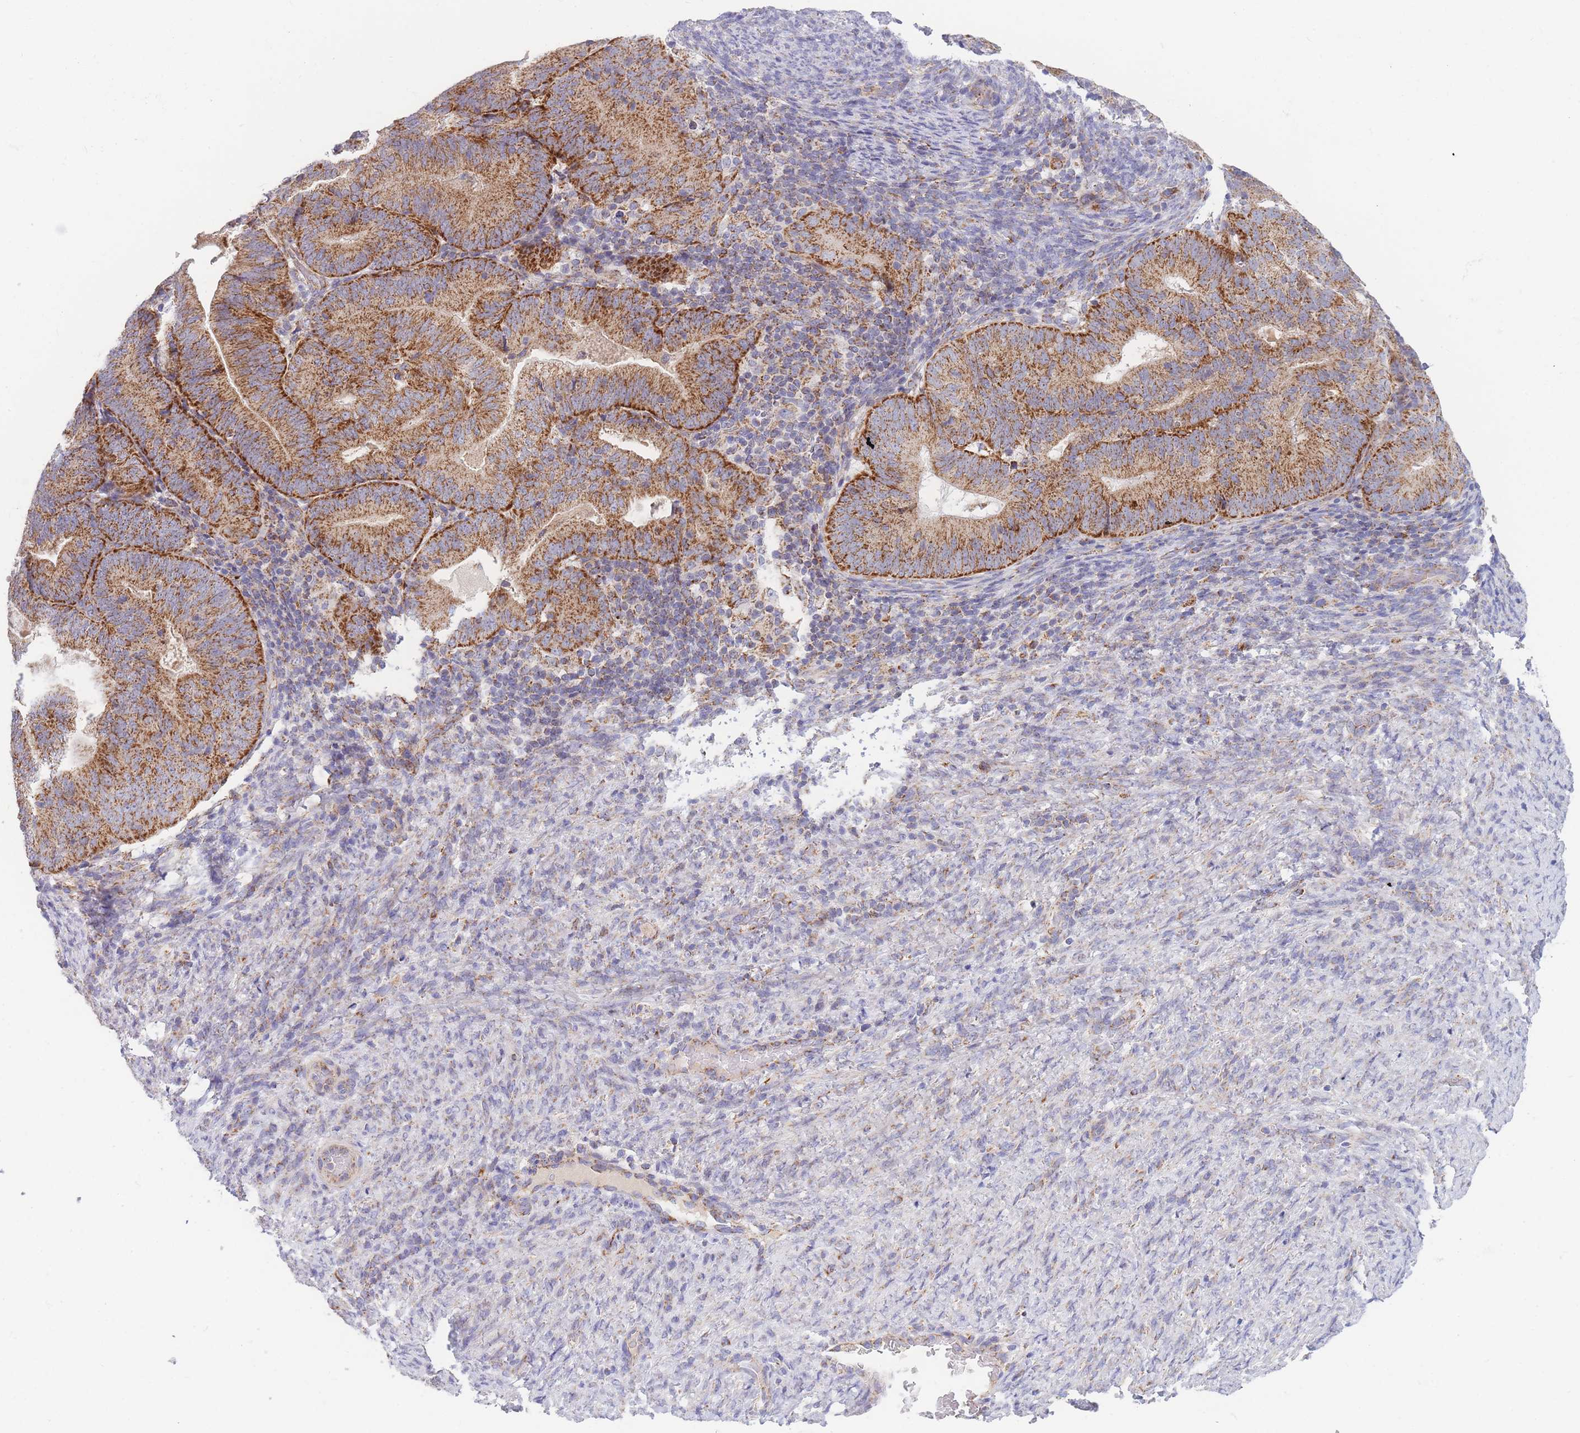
{"staining": {"intensity": "moderate", "quantity": ">75%", "location": "cytoplasmic/membranous"}, "tissue": "endometrial cancer", "cell_type": "Tumor cells", "image_type": "cancer", "snomed": [{"axis": "morphology", "description": "Adenocarcinoma, NOS"}, {"axis": "topography", "description": "Endometrium"}], "caption": "Adenocarcinoma (endometrial) stained for a protein demonstrates moderate cytoplasmic/membranous positivity in tumor cells.", "gene": "MRPS11", "patient": {"sex": "female", "age": 70}}